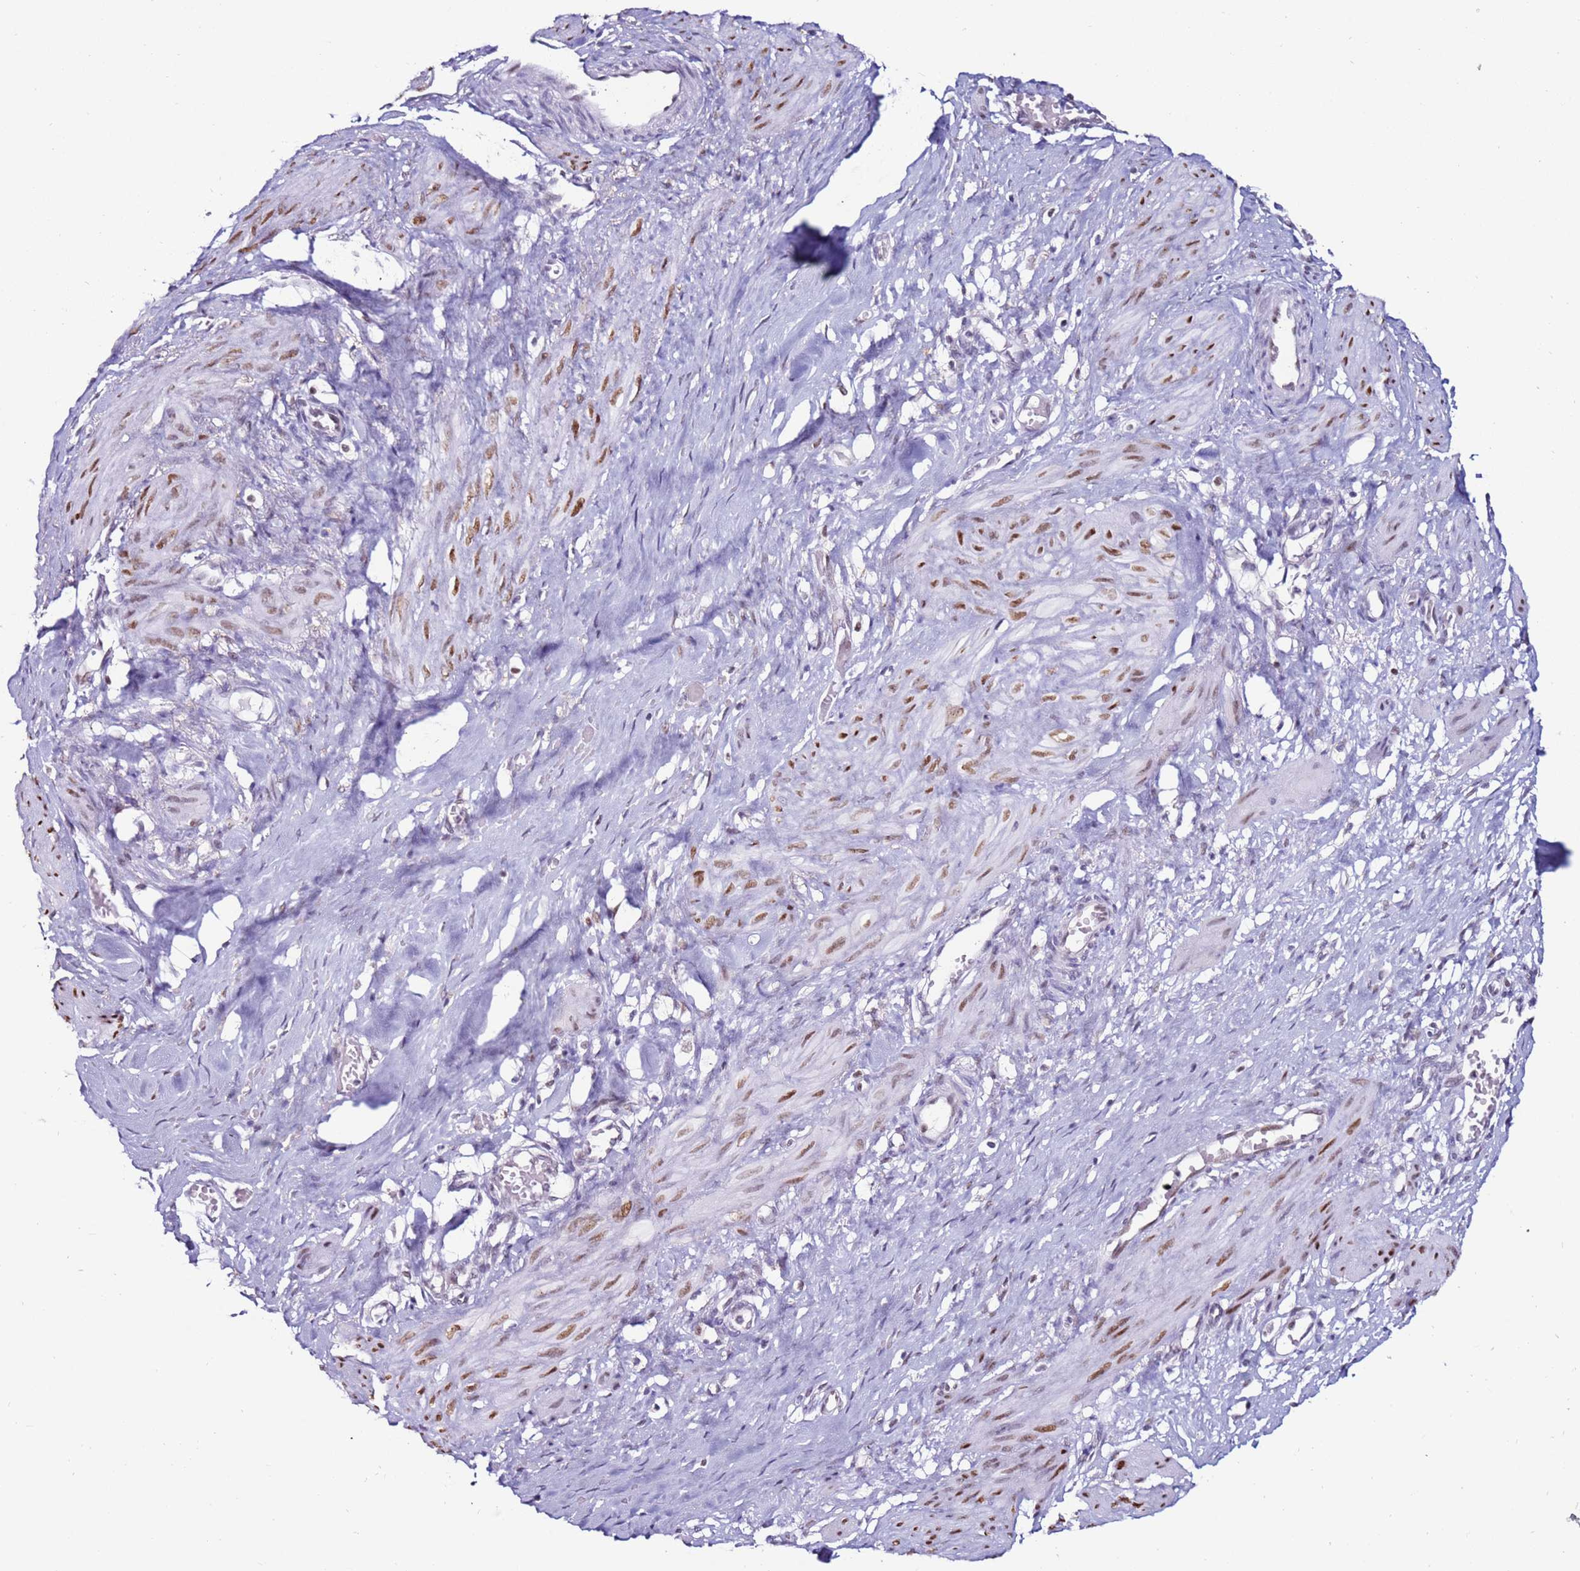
{"staining": {"intensity": "strong", "quantity": ">75%", "location": "nuclear"}, "tissue": "smooth muscle", "cell_type": "Smooth muscle cells", "image_type": "normal", "snomed": [{"axis": "morphology", "description": "Normal tissue, NOS"}, {"axis": "topography", "description": "Endometrium"}], "caption": "This is a histology image of immunohistochemistry (IHC) staining of normal smooth muscle, which shows strong staining in the nuclear of smooth muscle cells.", "gene": "KPNA4", "patient": {"sex": "female", "age": 33}}